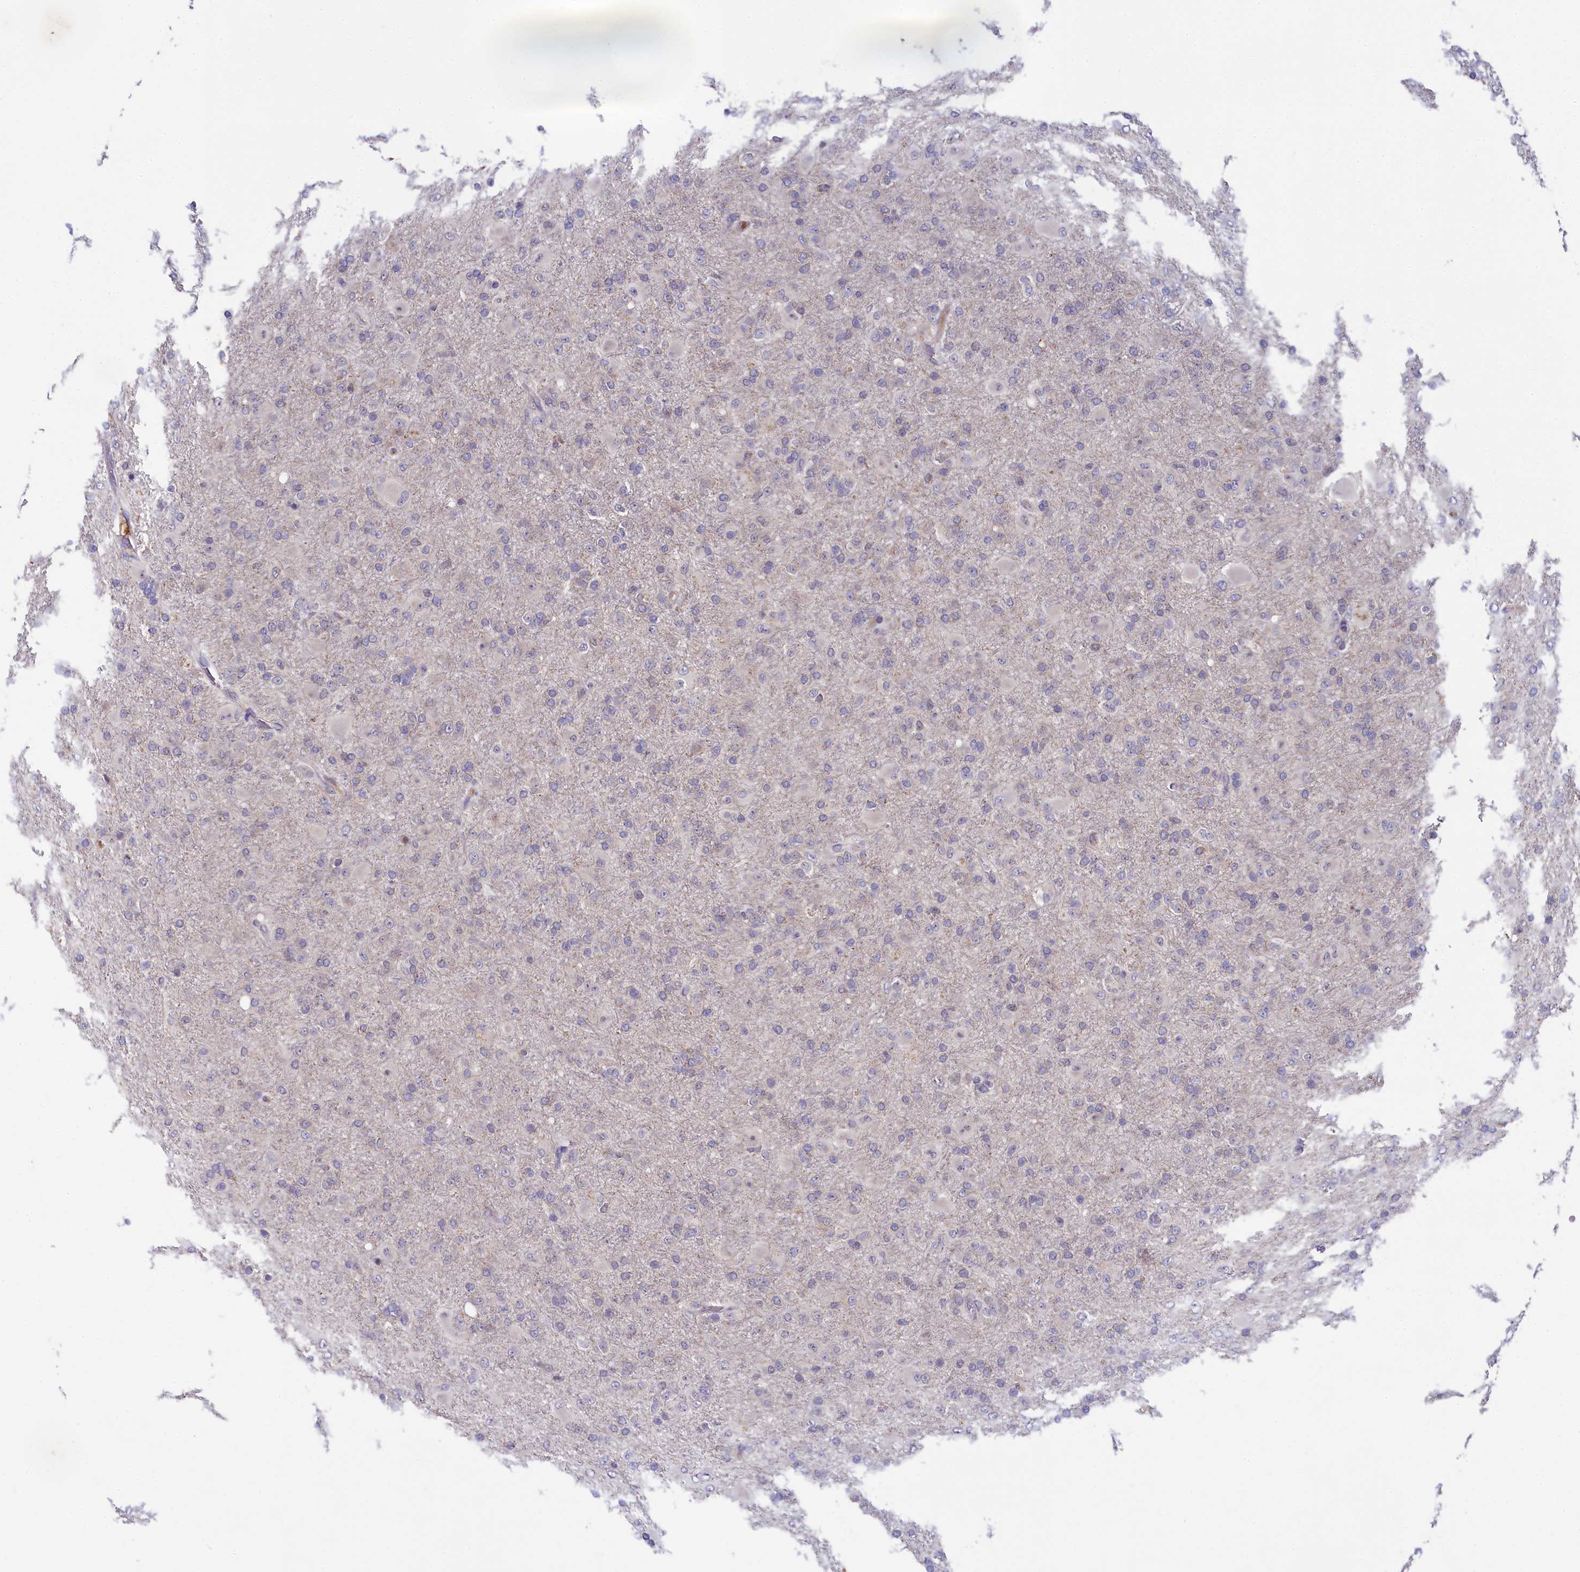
{"staining": {"intensity": "negative", "quantity": "none", "location": "none"}, "tissue": "glioma", "cell_type": "Tumor cells", "image_type": "cancer", "snomed": [{"axis": "morphology", "description": "Glioma, malignant, Low grade"}, {"axis": "topography", "description": "Brain"}], "caption": "Tumor cells show no significant protein staining in glioma. (Stains: DAB immunohistochemistry with hematoxylin counter stain, Microscopy: brightfield microscopy at high magnification).", "gene": "SPINK9", "patient": {"sex": "male", "age": 65}}